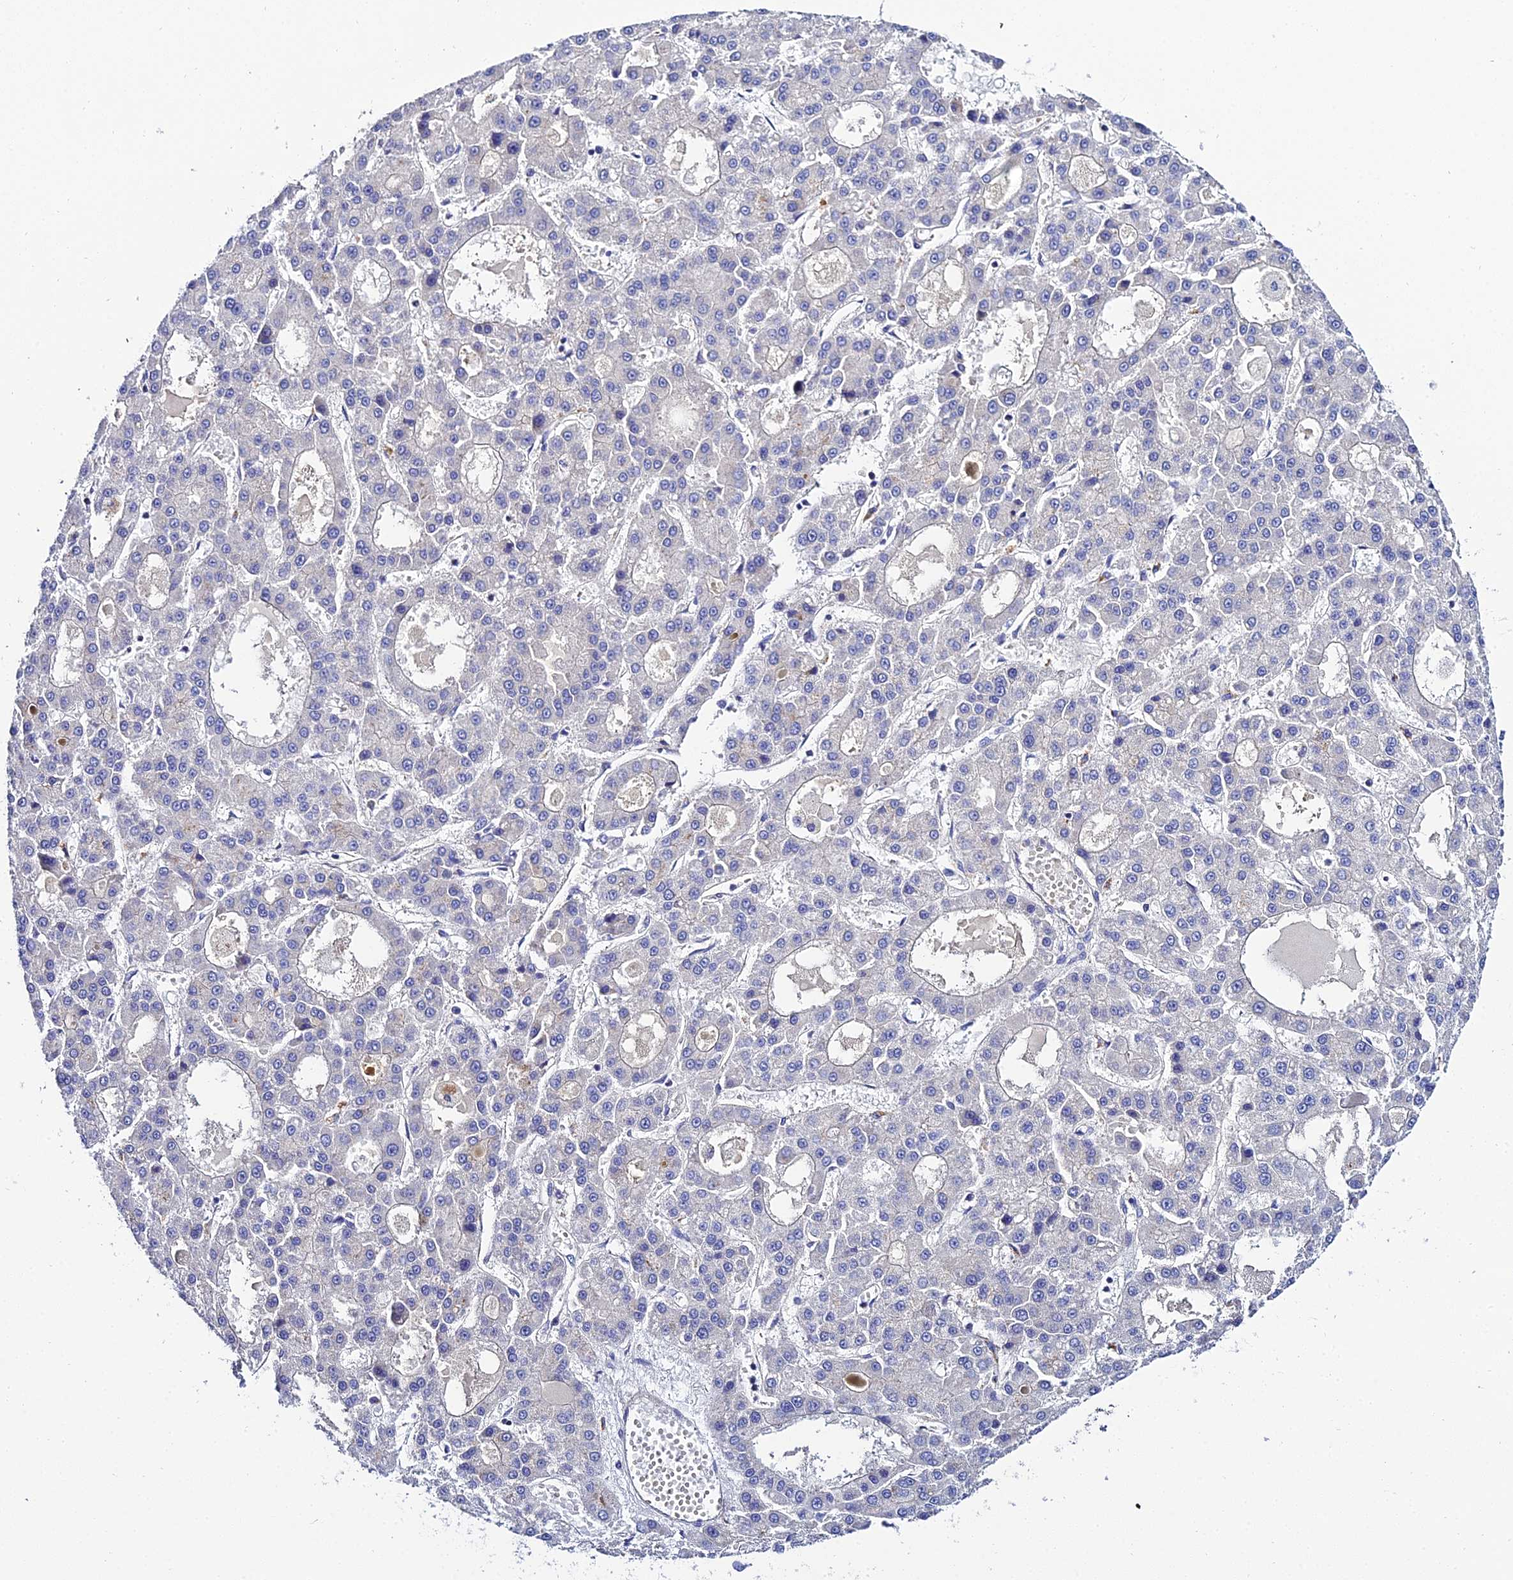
{"staining": {"intensity": "negative", "quantity": "none", "location": "none"}, "tissue": "liver cancer", "cell_type": "Tumor cells", "image_type": "cancer", "snomed": [{"axis": "morphology", "description": "Carcinoma, Hepatocellular, NOS"}, {"axis": "topography", "description": "Liver"}], "caption": "This histopathology image is of liver cancer stained with IHC to label a protein in brown with the nuclei are counter-stained blue. There is no expression in tumor cells. (IHC, brightfield microscopy, high magnification).", "gene": "APOBEC3H", "patient": {"sex": "male", "age": 70}}